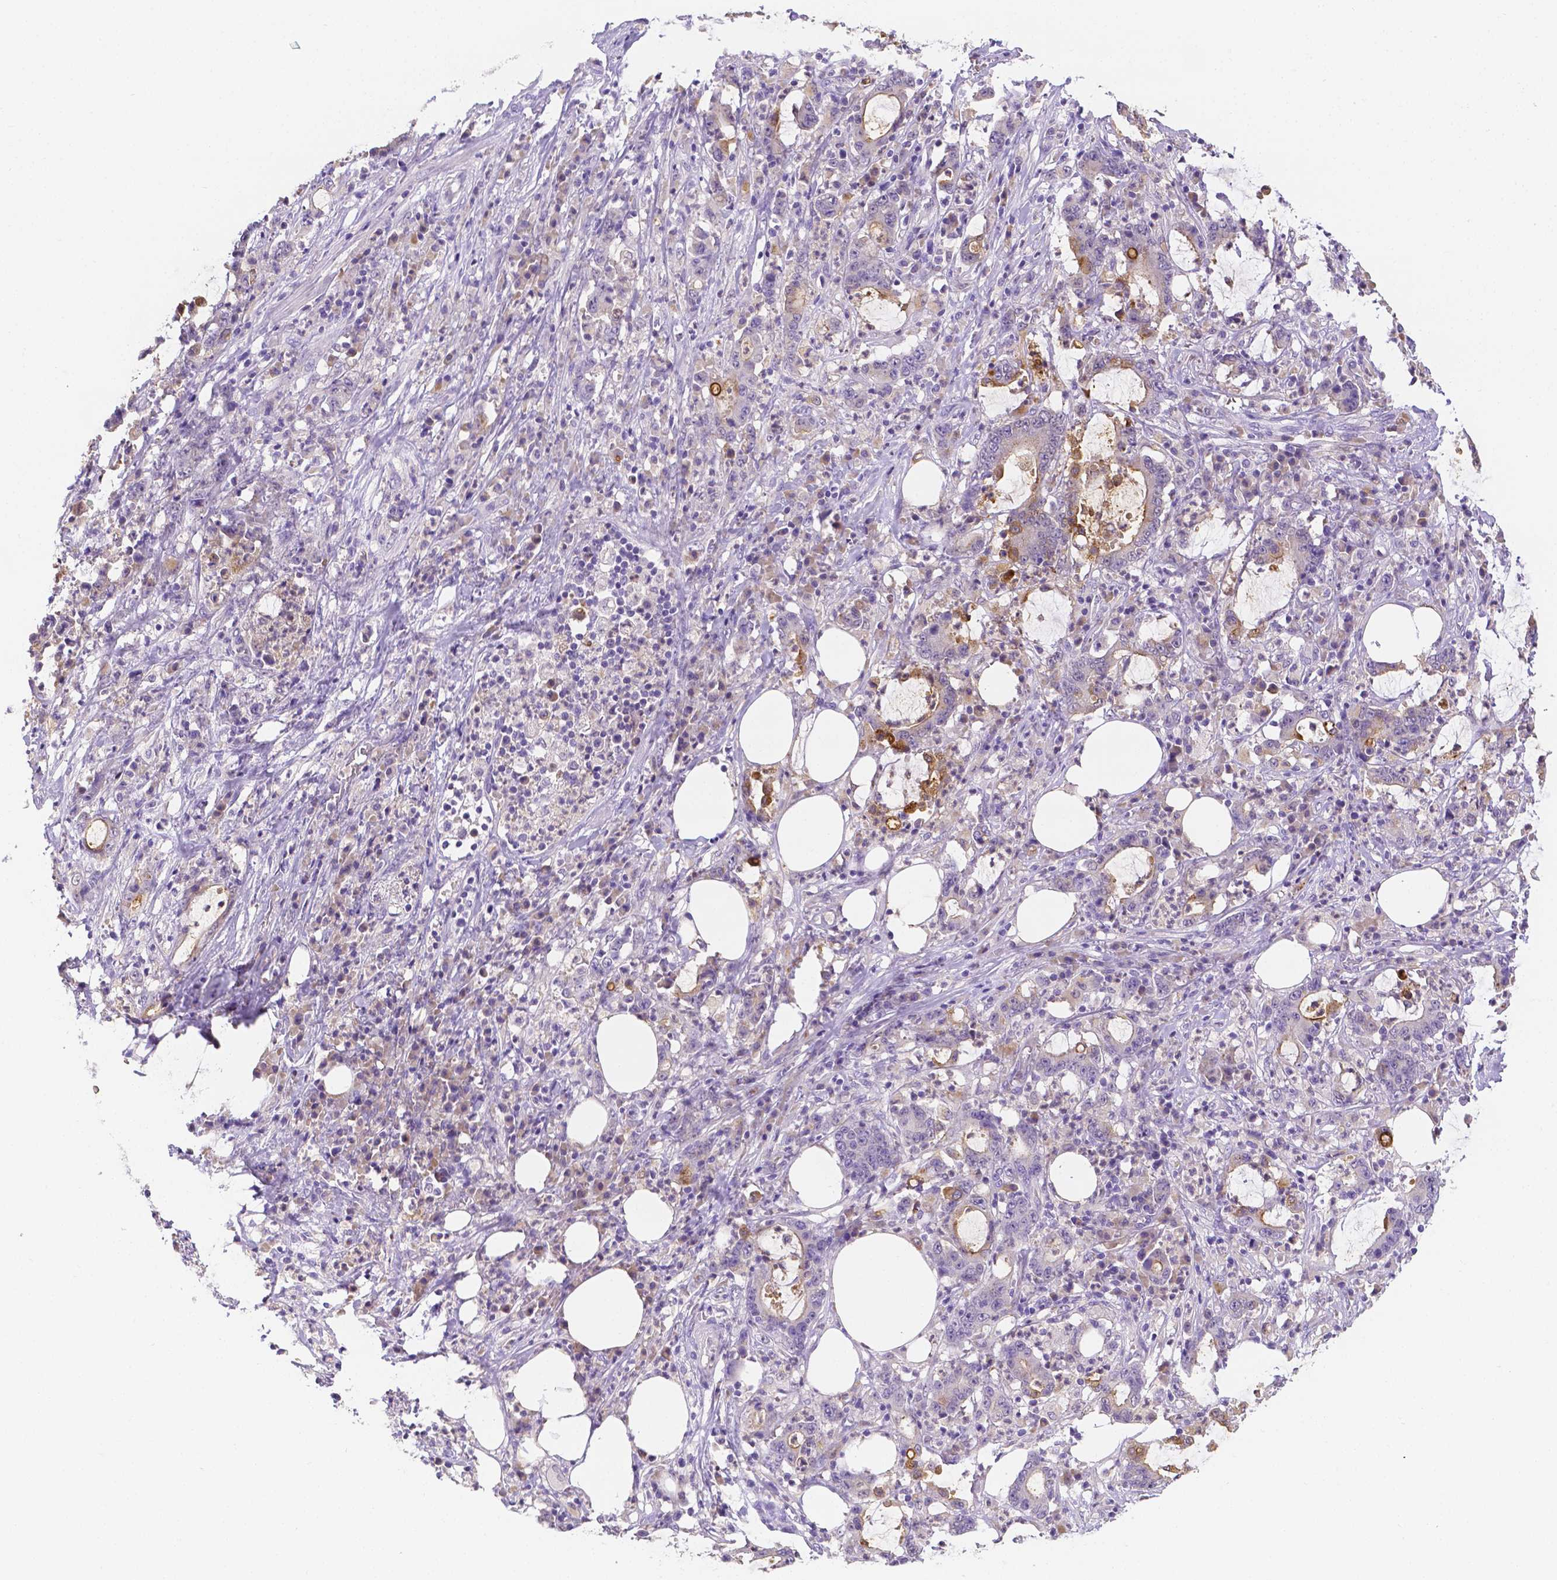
{"staining": {"intensity": "negative", "quantity": "none", "location": "none"}, "tissue": "stomach cancer", "cell_type": "Tumor cells", "image_type": "cancer", "snomed": [{"axis": "morphology", "description": "Adenocarcinoma, NOS"}, {"axis": "topography", "description": "Stomach, upper"}], "caption": "Tumor cells show no significant expression in stomach cancer.", "gene": "NXPH2", "patient": {"sex": "male", "age": 68}}